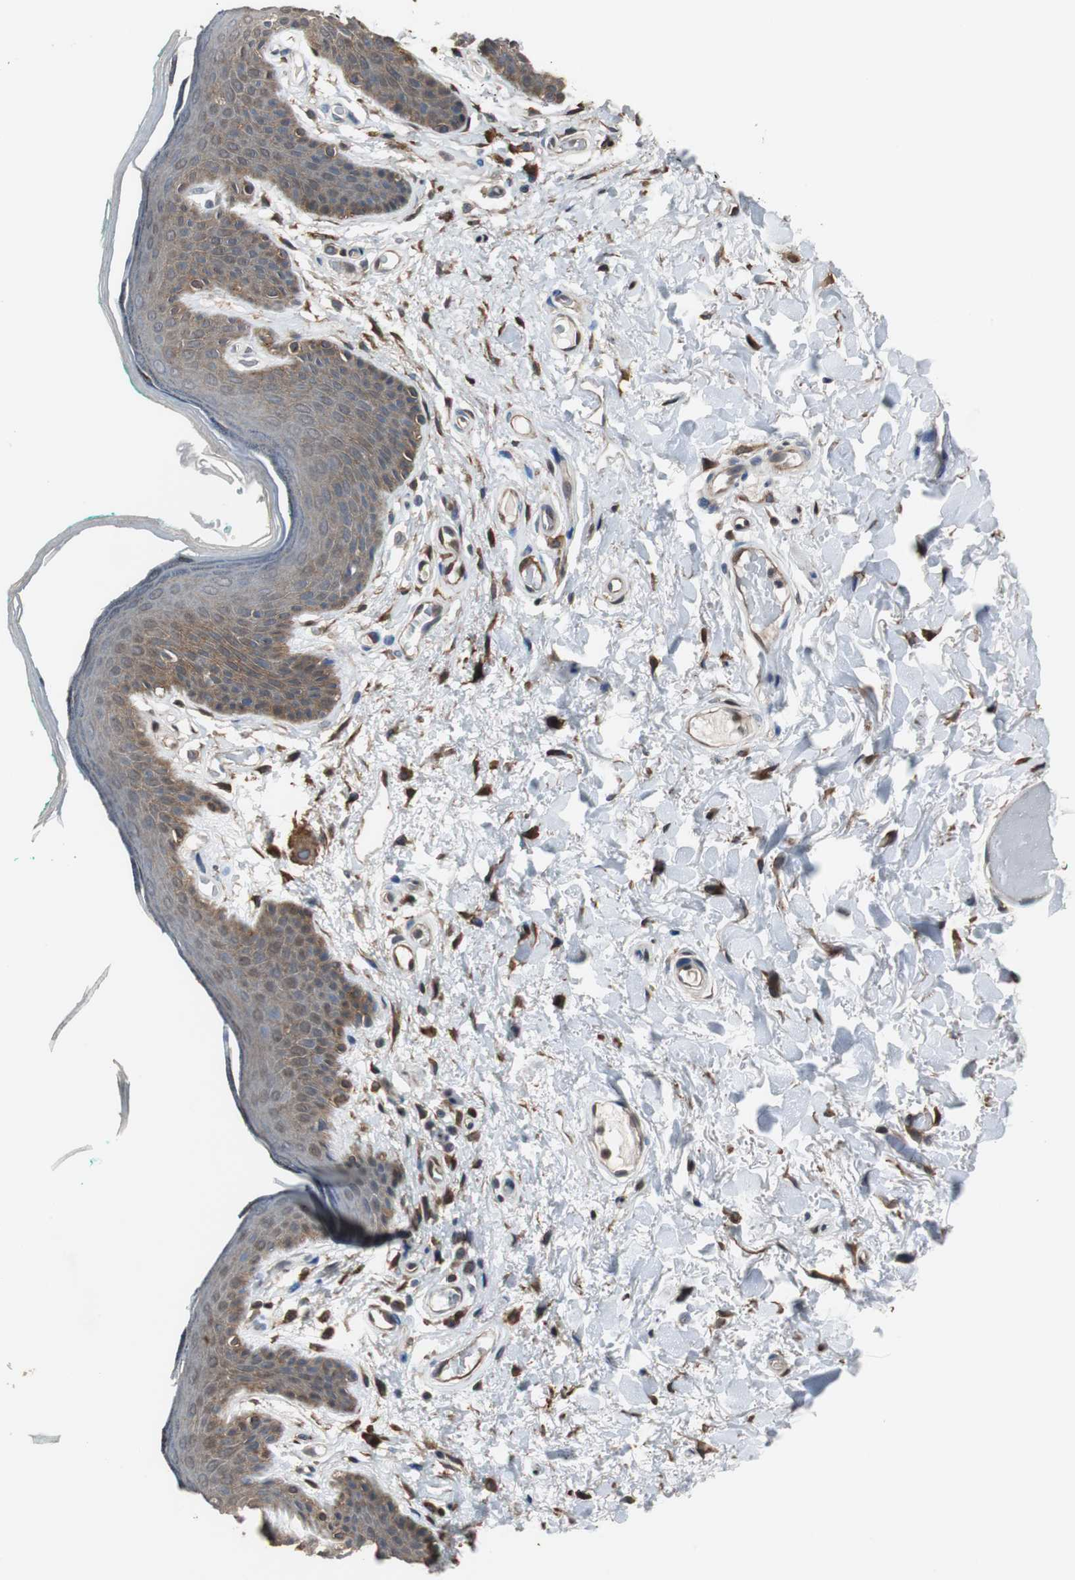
{"staining": {"intensity": "moderate", "quantity": "25%-75%", "location": "cytoplasmic/membranous"}, "tissue": "skin", "cell_type": "Epidermal cells", "image_type": "normal", "snomed": [{"axis": "morphology", "description": "Normal tissue, NOS"}, {"axis": "topography", "description": "Anal"}], "caption": "This is a micrograph of IHC staining of normal skin, which shows moderate staining in the cytoplasmic/membranous of epidermal cells.", "gene": "ANXA4", "patient": {"sex": "male", "age": 74}}